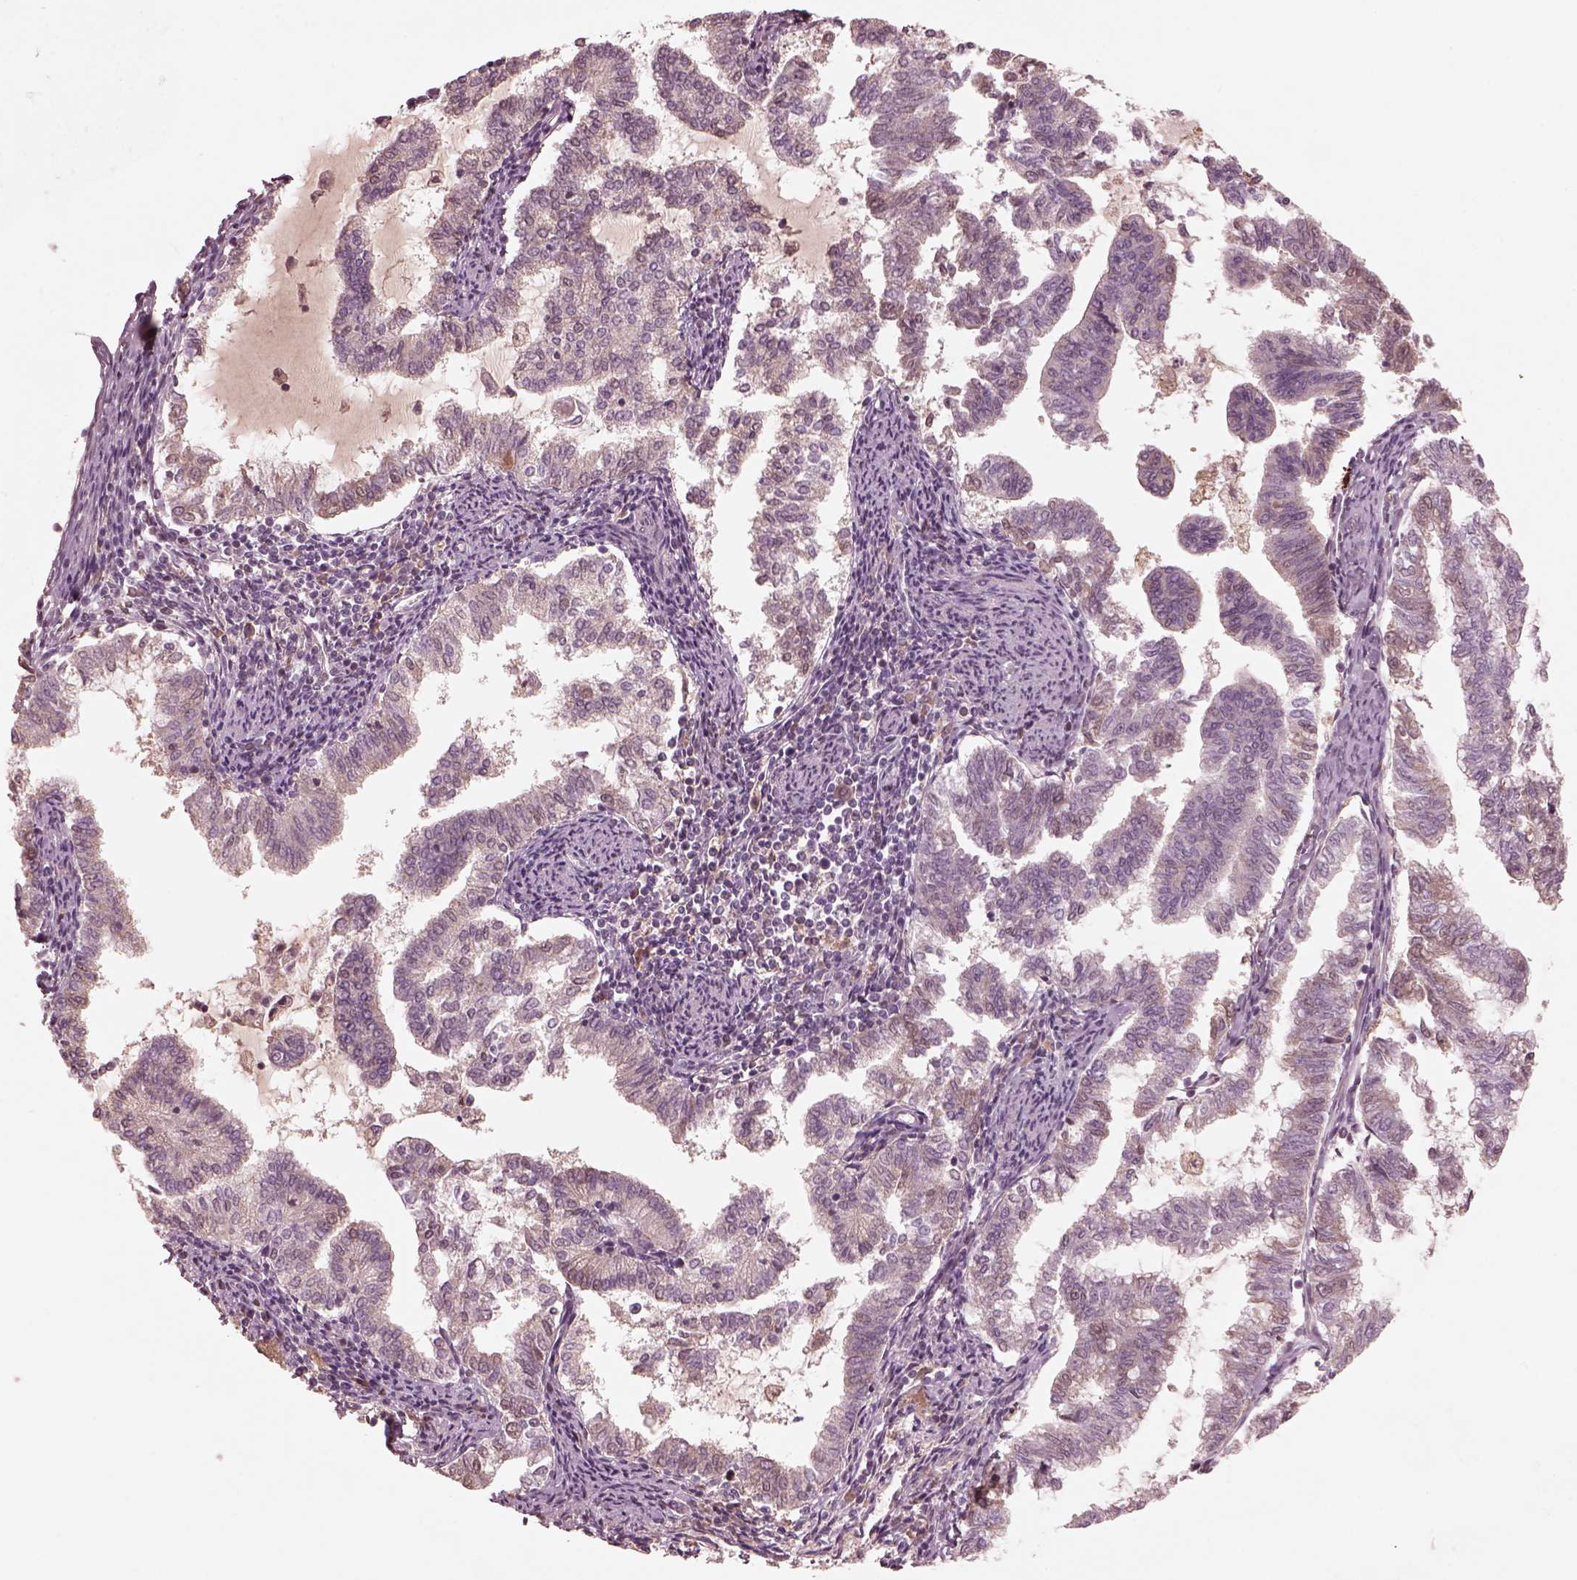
{"staining": {"intensity": "negative", "quantity": "none", "location": "none"}, "tissue": "endometrial cancer", "cell_type": "Tumor cells", "image_type": "cancer", "snomed": [{"axis": "morphology", "description": "Adenocarcinoma, NOS"}, {"axis": "topography", "description": "Endometrium"}], "caption": "A micrograph of endometrial cancer stained for a protein reveals no brown staining in tumor cells. Nuclei are stained in blue.", "gene": "VWA5B1", "patient": {"sex": "female", "age": 79}}